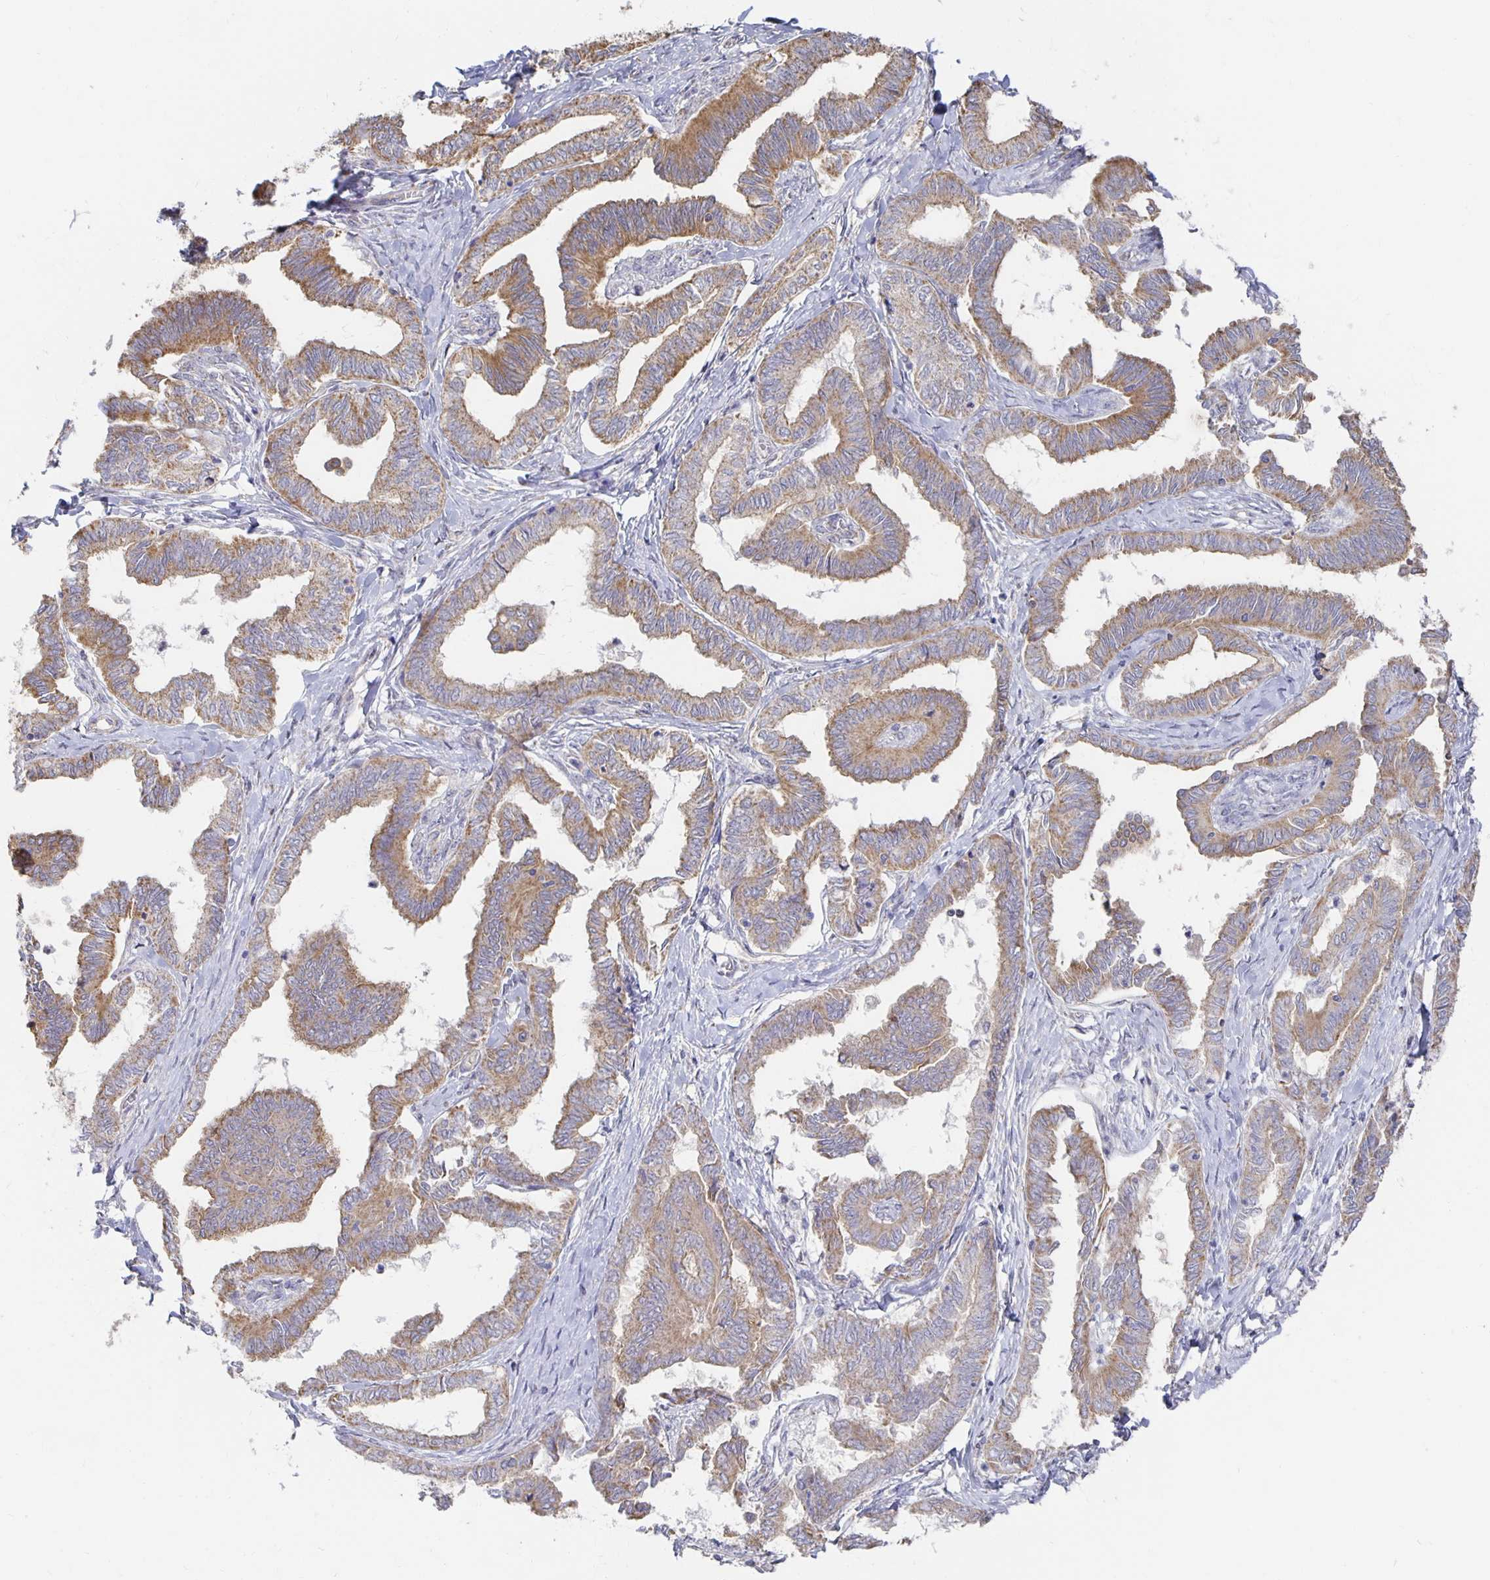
{"staining": {"intensity": "moderate", "quantity": ">75%", "location": "cytoplasmic/membranous"}, "tissue": "ovarian cancer", "cell_type": "Tumor cells", "image_type": "cancer", "snomed": [{"axis": "morphology", "description": "Carcinoma, endometroid"}, {"axis": "topography", "description": "Ovary"}], "caption": "Protein positivity by immunohistochemistry (IHC) shows moderate cytoplasmic/membranous positivity in approximately >75% of tumor cells in endometroid carcinoma (ovarian). The protein is shown in brown color, while the nuclei are stained blue.", "gene": "NKX2-8", "patient": {"sex": "female", "age": 70}}